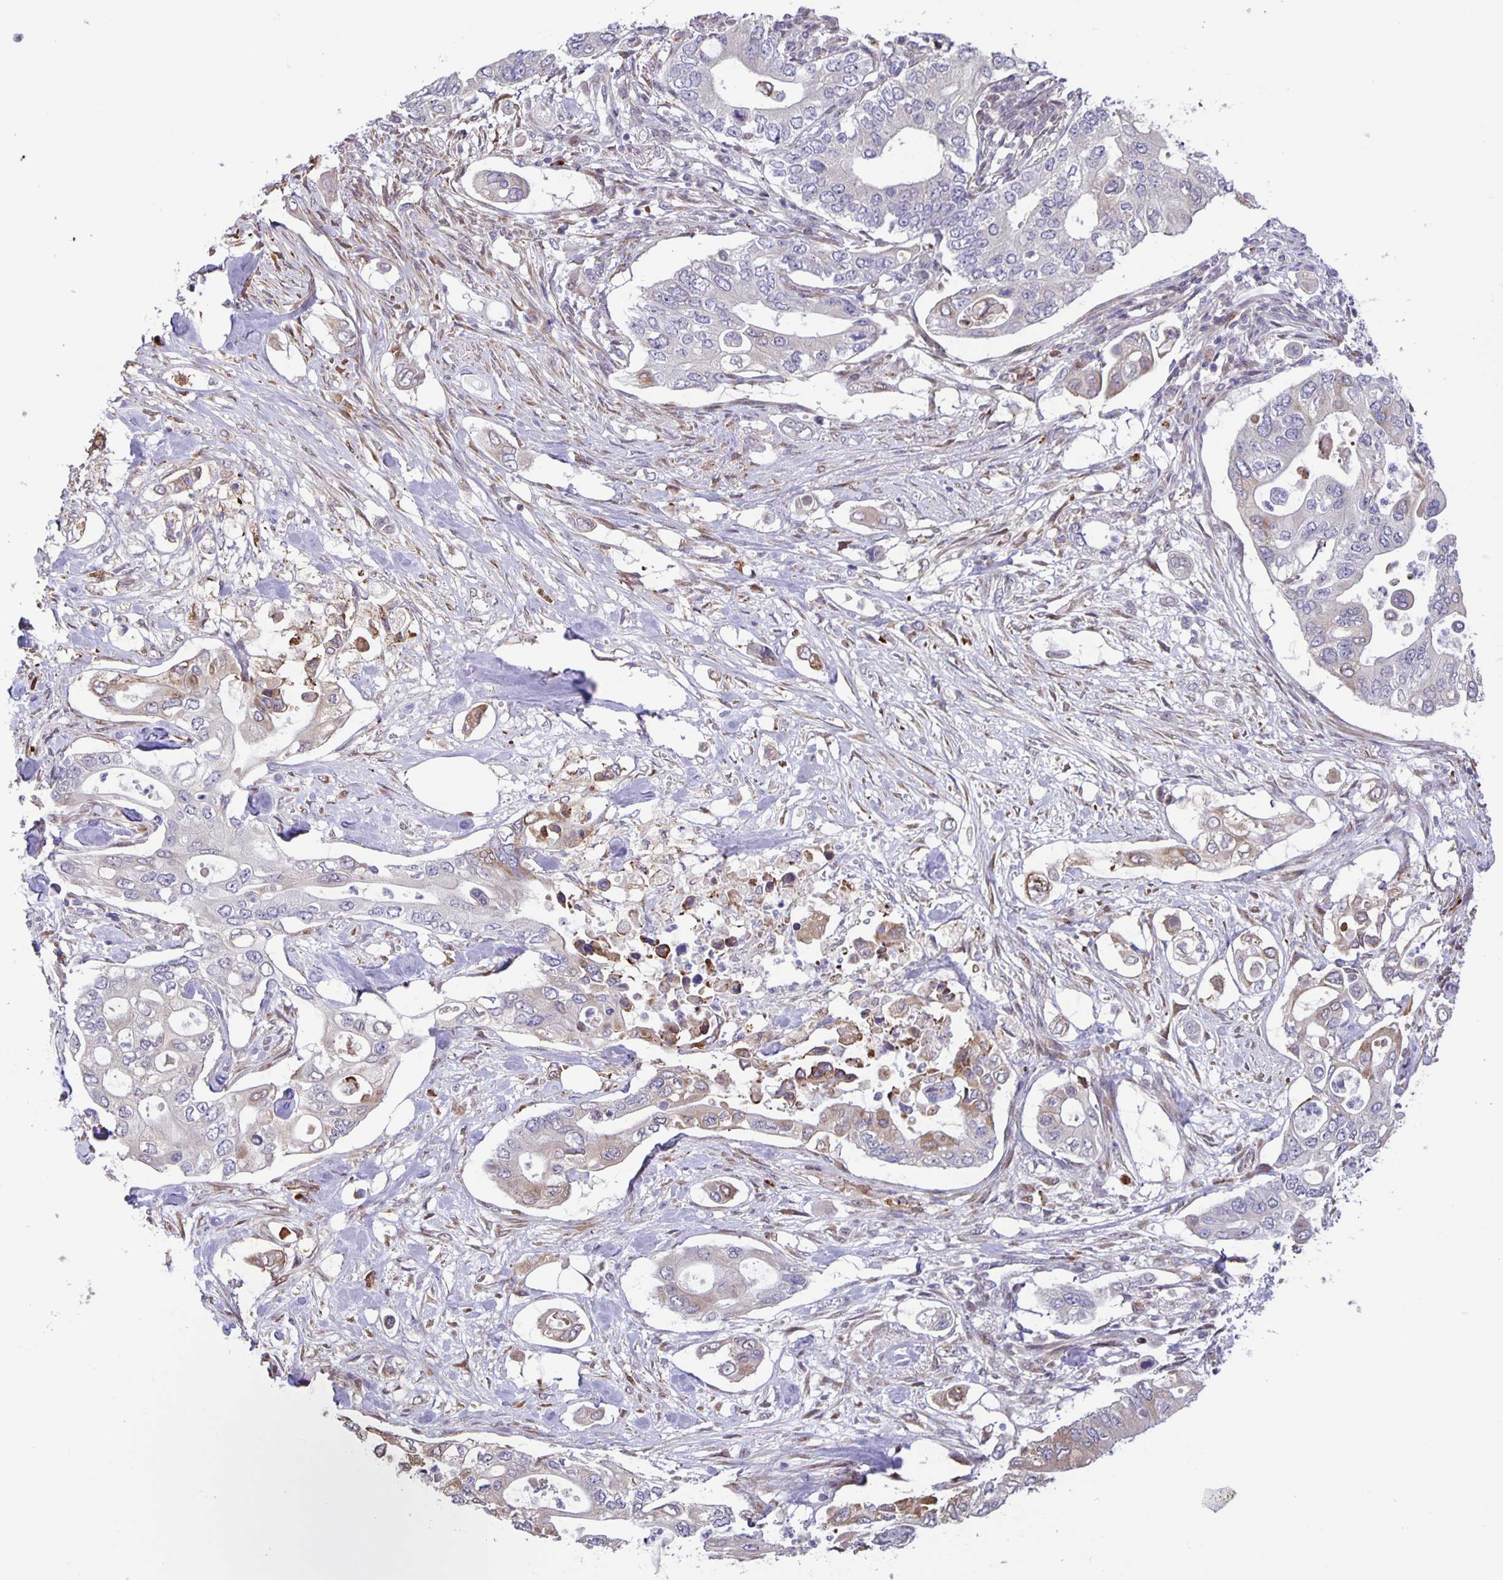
{"staining": {"intensity": "weak", "quantity": "<25%", "location": "cytoplasmic/membranous"}, "tissue": "pancreatic cancer", "cell_type": "Tumor cells", "image_type": "cancer", "snomed": [{"axis": "morphology", "description": "Adenocarcinoma, NOS"}, {"axis": "topography", "description": "Pancreas"}], "caption": "There is no significant staining in tumor cells of adenocarcinoma (pancreatic). (Brightfield microscopy of DAB (3,3'-diaminobenzidine) immunohistochemistry at high magnification).", "gene": "MAPK12", "patient": {"sex": "female", "age": 63}}